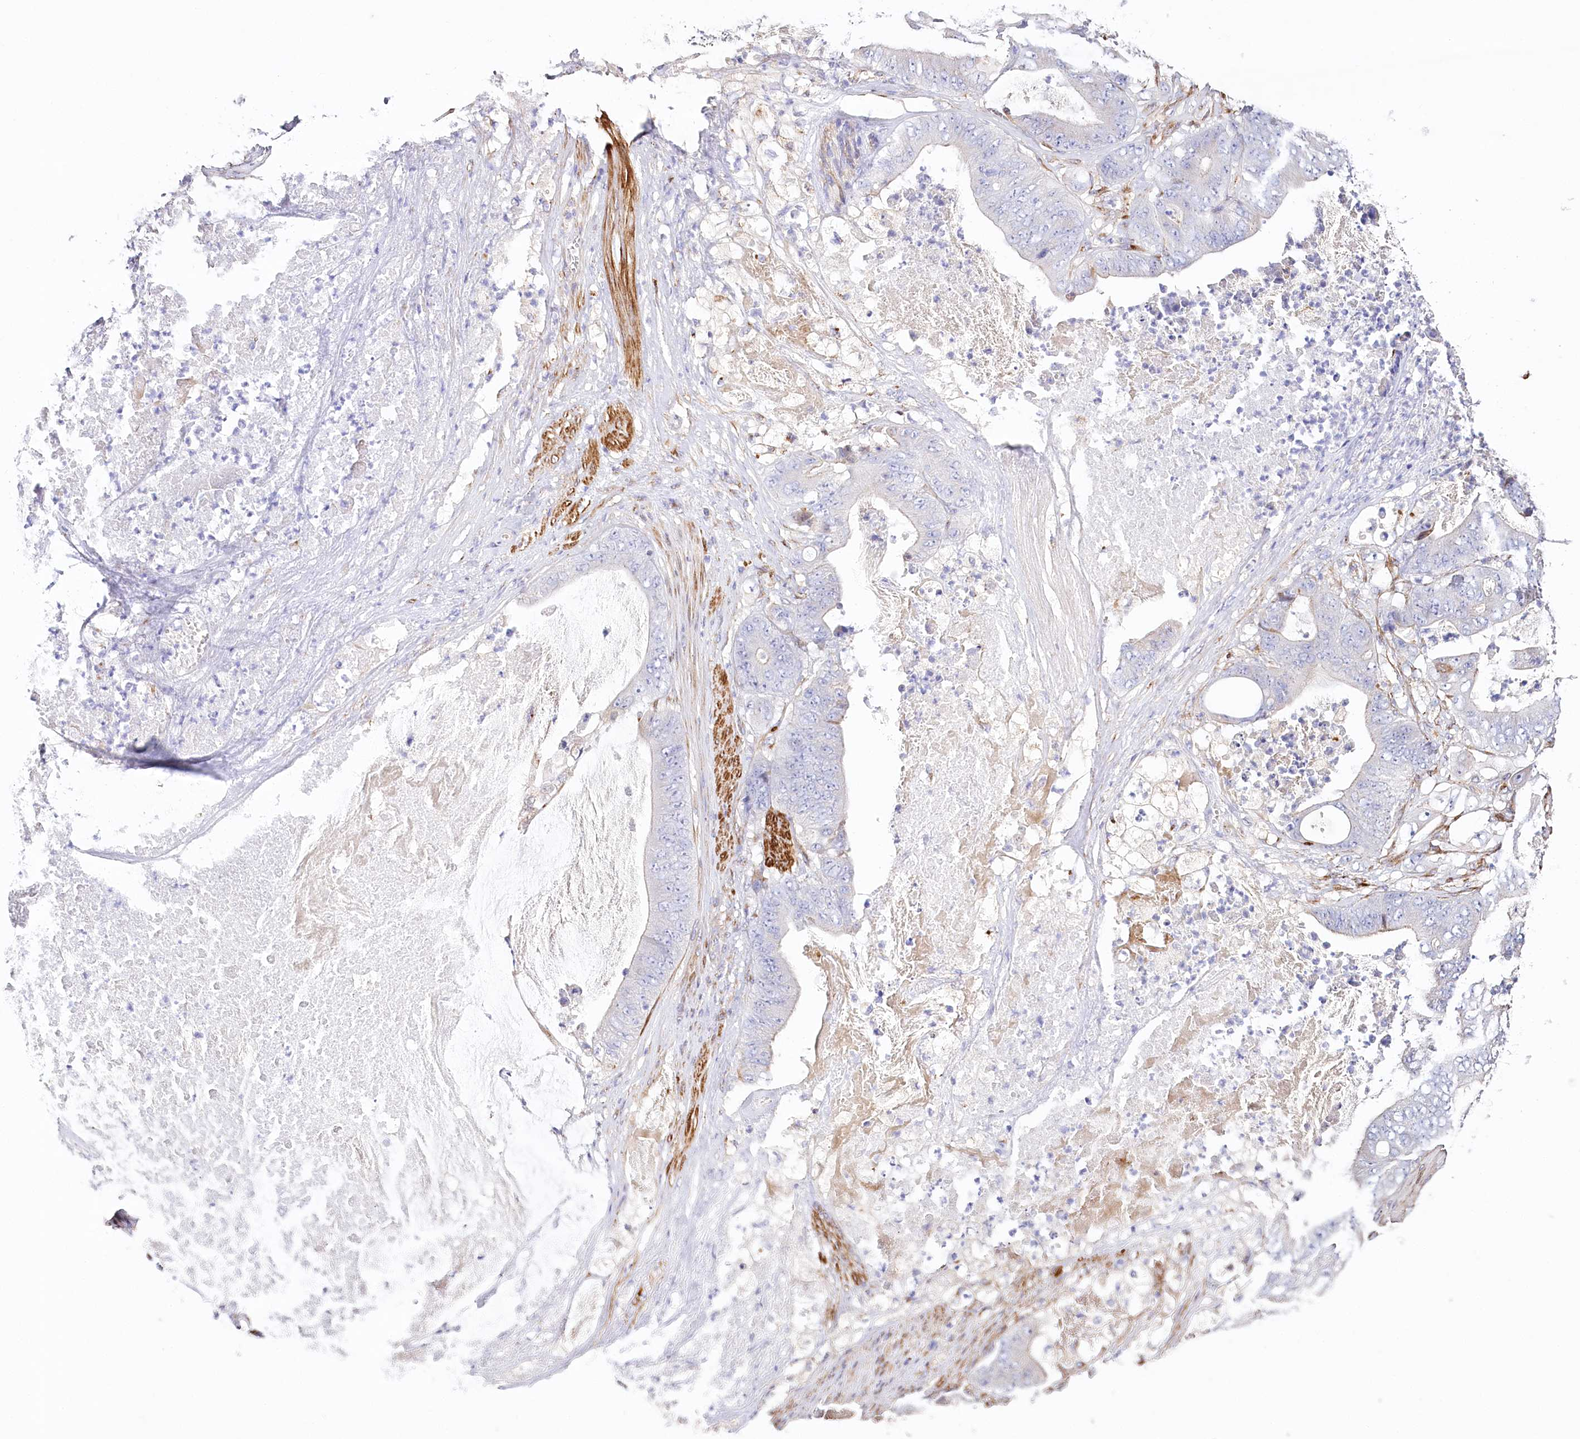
{"staining": {"intensity": "negative", "quantity": "none", "location": "none"}, "tissue": "stomach cancer", "cell_type": "Tumor cells", "image_type": "cancer", "snomed": [{"axis": "morphology", "description": "Adenocarcinoma, NOS"}, {"axis": "topography", "description": "Stomach"}], "caption": "IHC image of neoplastic tissue: human stomach cancer stained with DAB displays no significant protein expression in tumor cells.", "gene": "ABRAXAS2", "patient": {"sex": "female", "age": 73}}